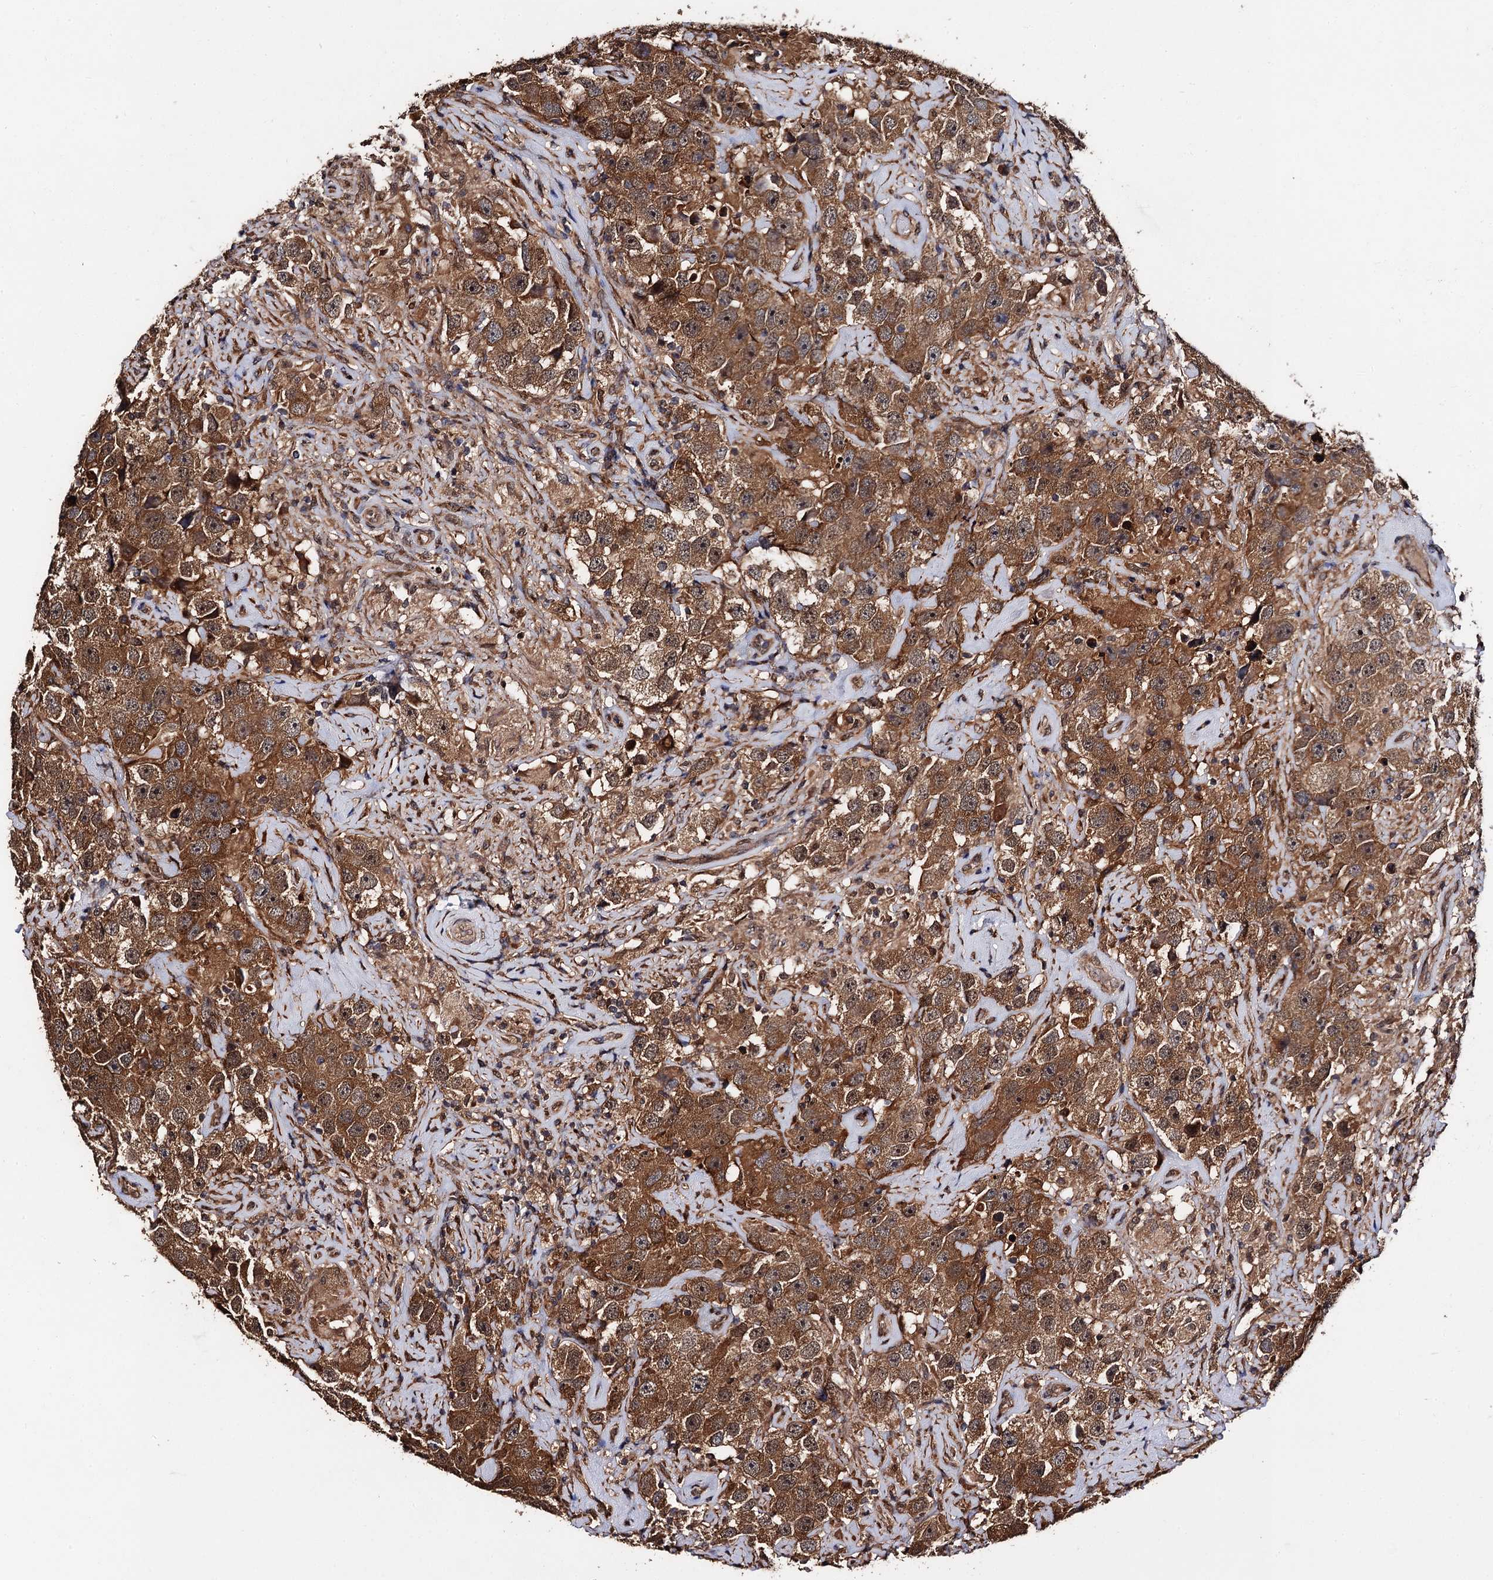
{"staining": {"intensity": "moderate", "quantity": ">75%", "location": "cytoplasmic/membranous"}, "tissue": "testis cancer", "cell_type": "Tumor cells", "image_type": "cancer", "snomed": [{"axis": "morphology", "description": "Seminoma, NOS"}, {"axis": "topography", "description": "Testis"}], "caption": "Immunohistochemistry (DAB (3,3'-diaminobenzidine)) staining of human testis seminoma reveals moderate cytoplasmic/membranous protein expression in about >75% of tumor cells. The staining was performed using DAB, with brown indicating positive protein expression. Nuclei are stained blue with hematoxylin.", "gene": "MIER2", "patient": {"sex": "male", "age": 49}}